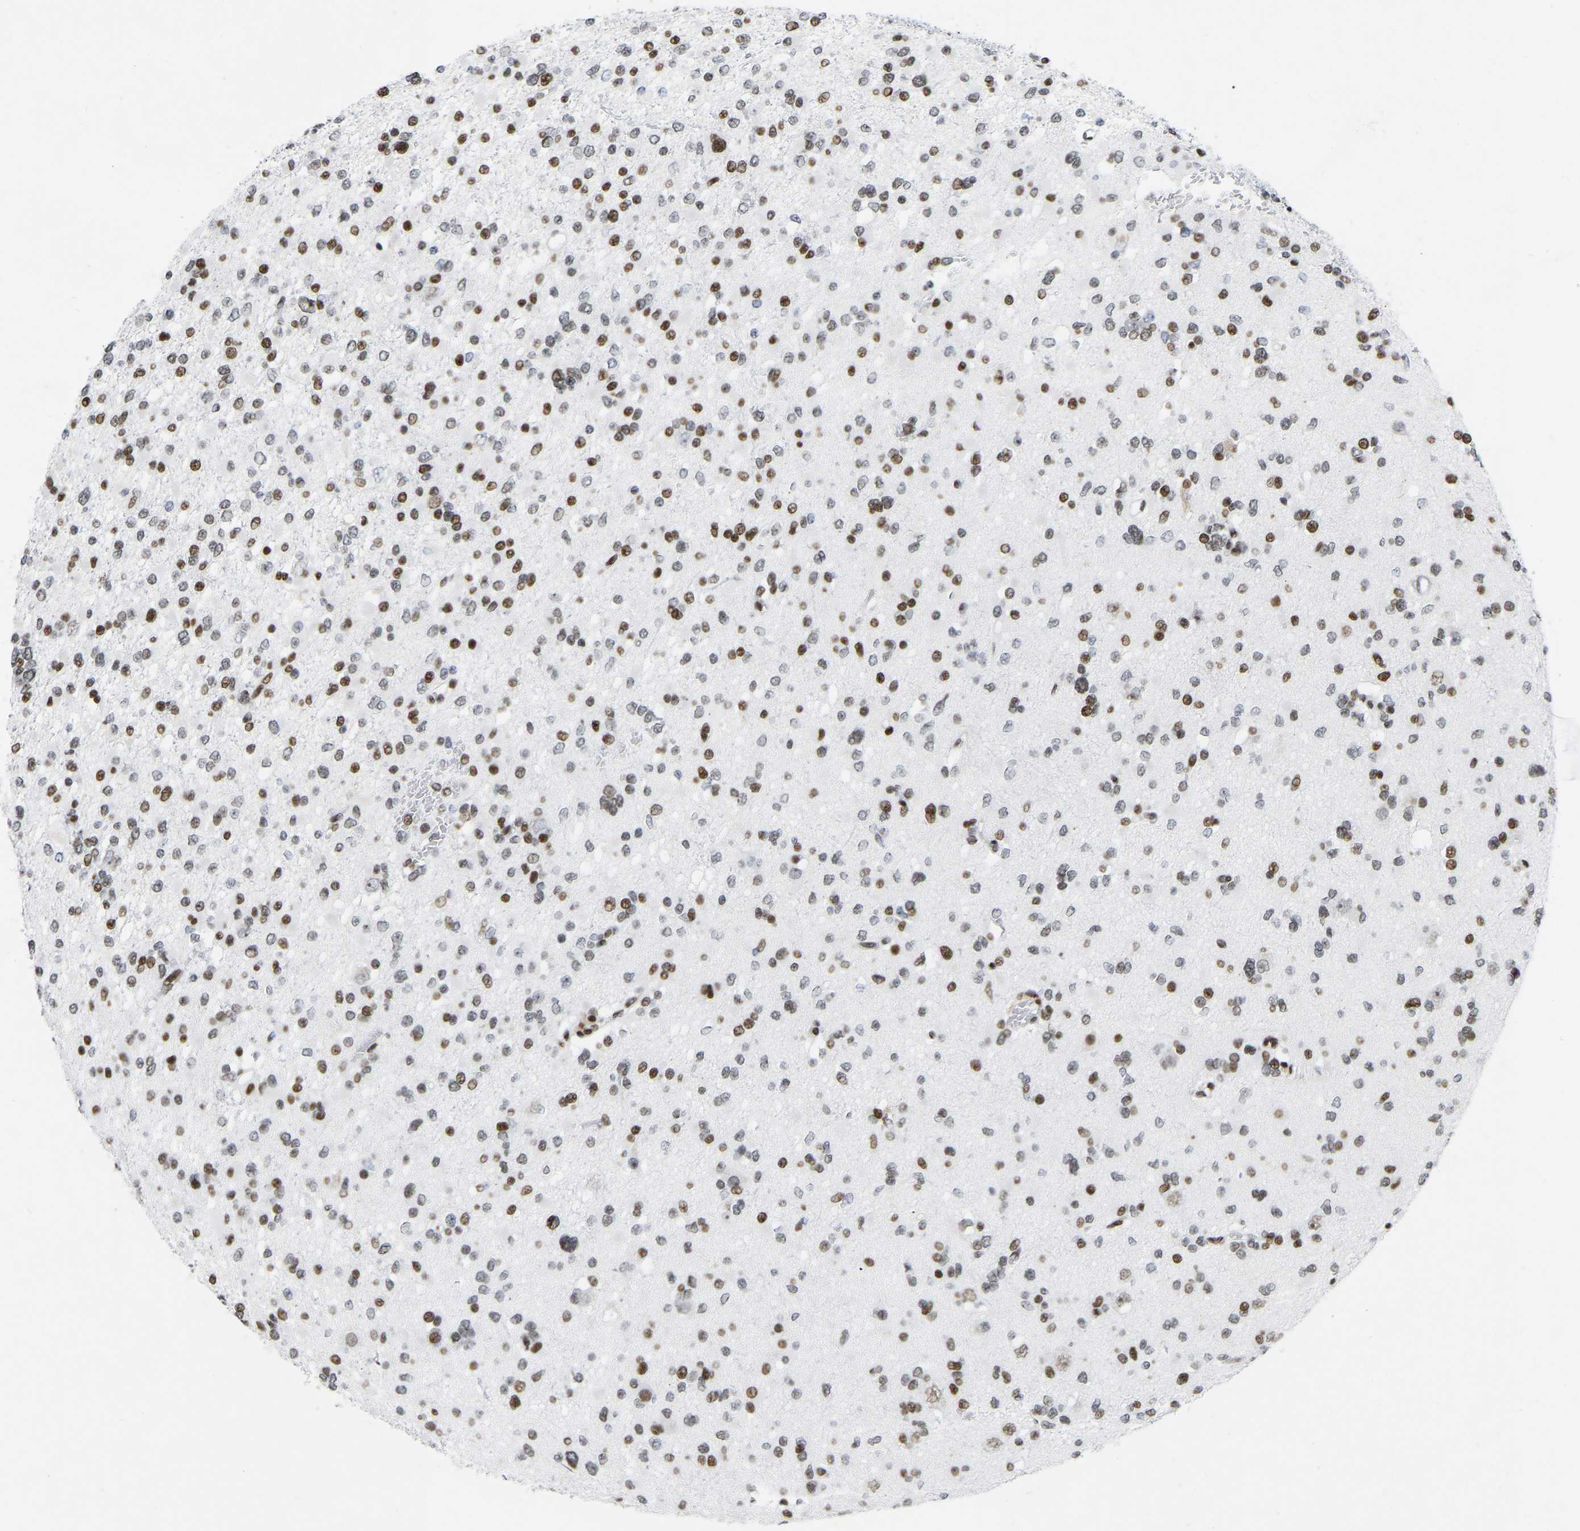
{"staining": {"intensity": "moderate", "quantity": ">75%", "location": "nuclear"}, "tissue": "glioma", "cell_type": "Tumor cells", "image_type": "cancer", "snomed": [{"axis": "morphology", "description": "Glioma, malignant, Low grade"}, {"axis": "topography", "description": "Brain"}], "caption": "Protein analysis of low-grade glioma (malignant) tissue shows moderate nuclear expression in approximately >75% of tumor cells. (Brightfield microscopy of DAB IHC at high magnification).", "gene": "PRCC", "patient": {"sex": "female", "age": 22}}